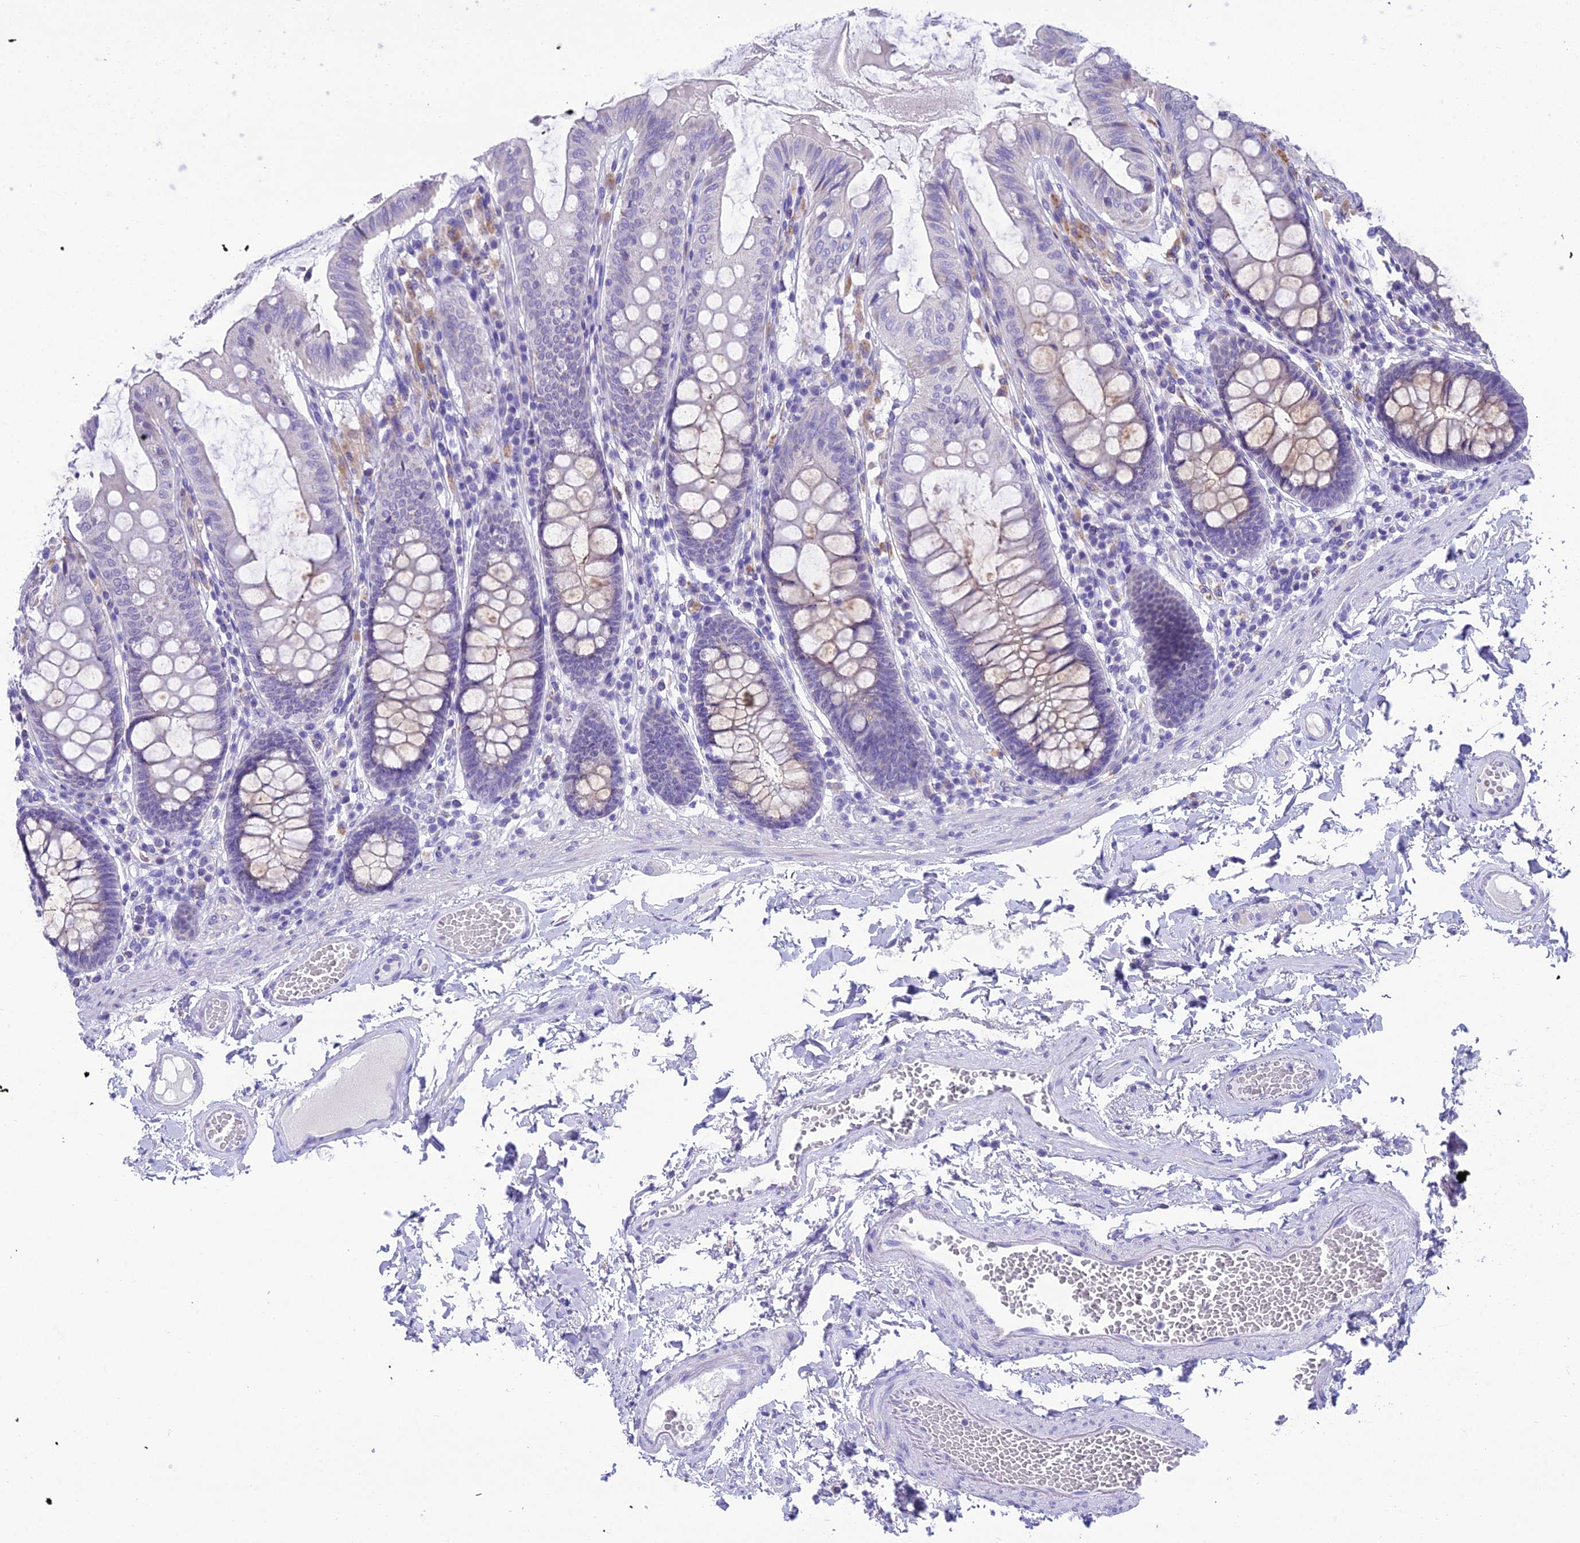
{"staining": {"intensity": "negative", "quantity": "none", "location": "none"}, "tissue": "colon", "cell_type": "Endothelial cells", "image_type": "normal", "snomed": [{"axis": "morphology", "description": "Normal tissue, NOS"}, {"axis": "topography", "description": "Colon"}], "caption": "Image shows no significant protein staining in endothelial cells of benign colon. (DAB (3,3'-diaminobenzidine) IHC with hematoxylin counter stain).", "gene": "MIIP", "patient": {"sex": "male", "age": 84}}